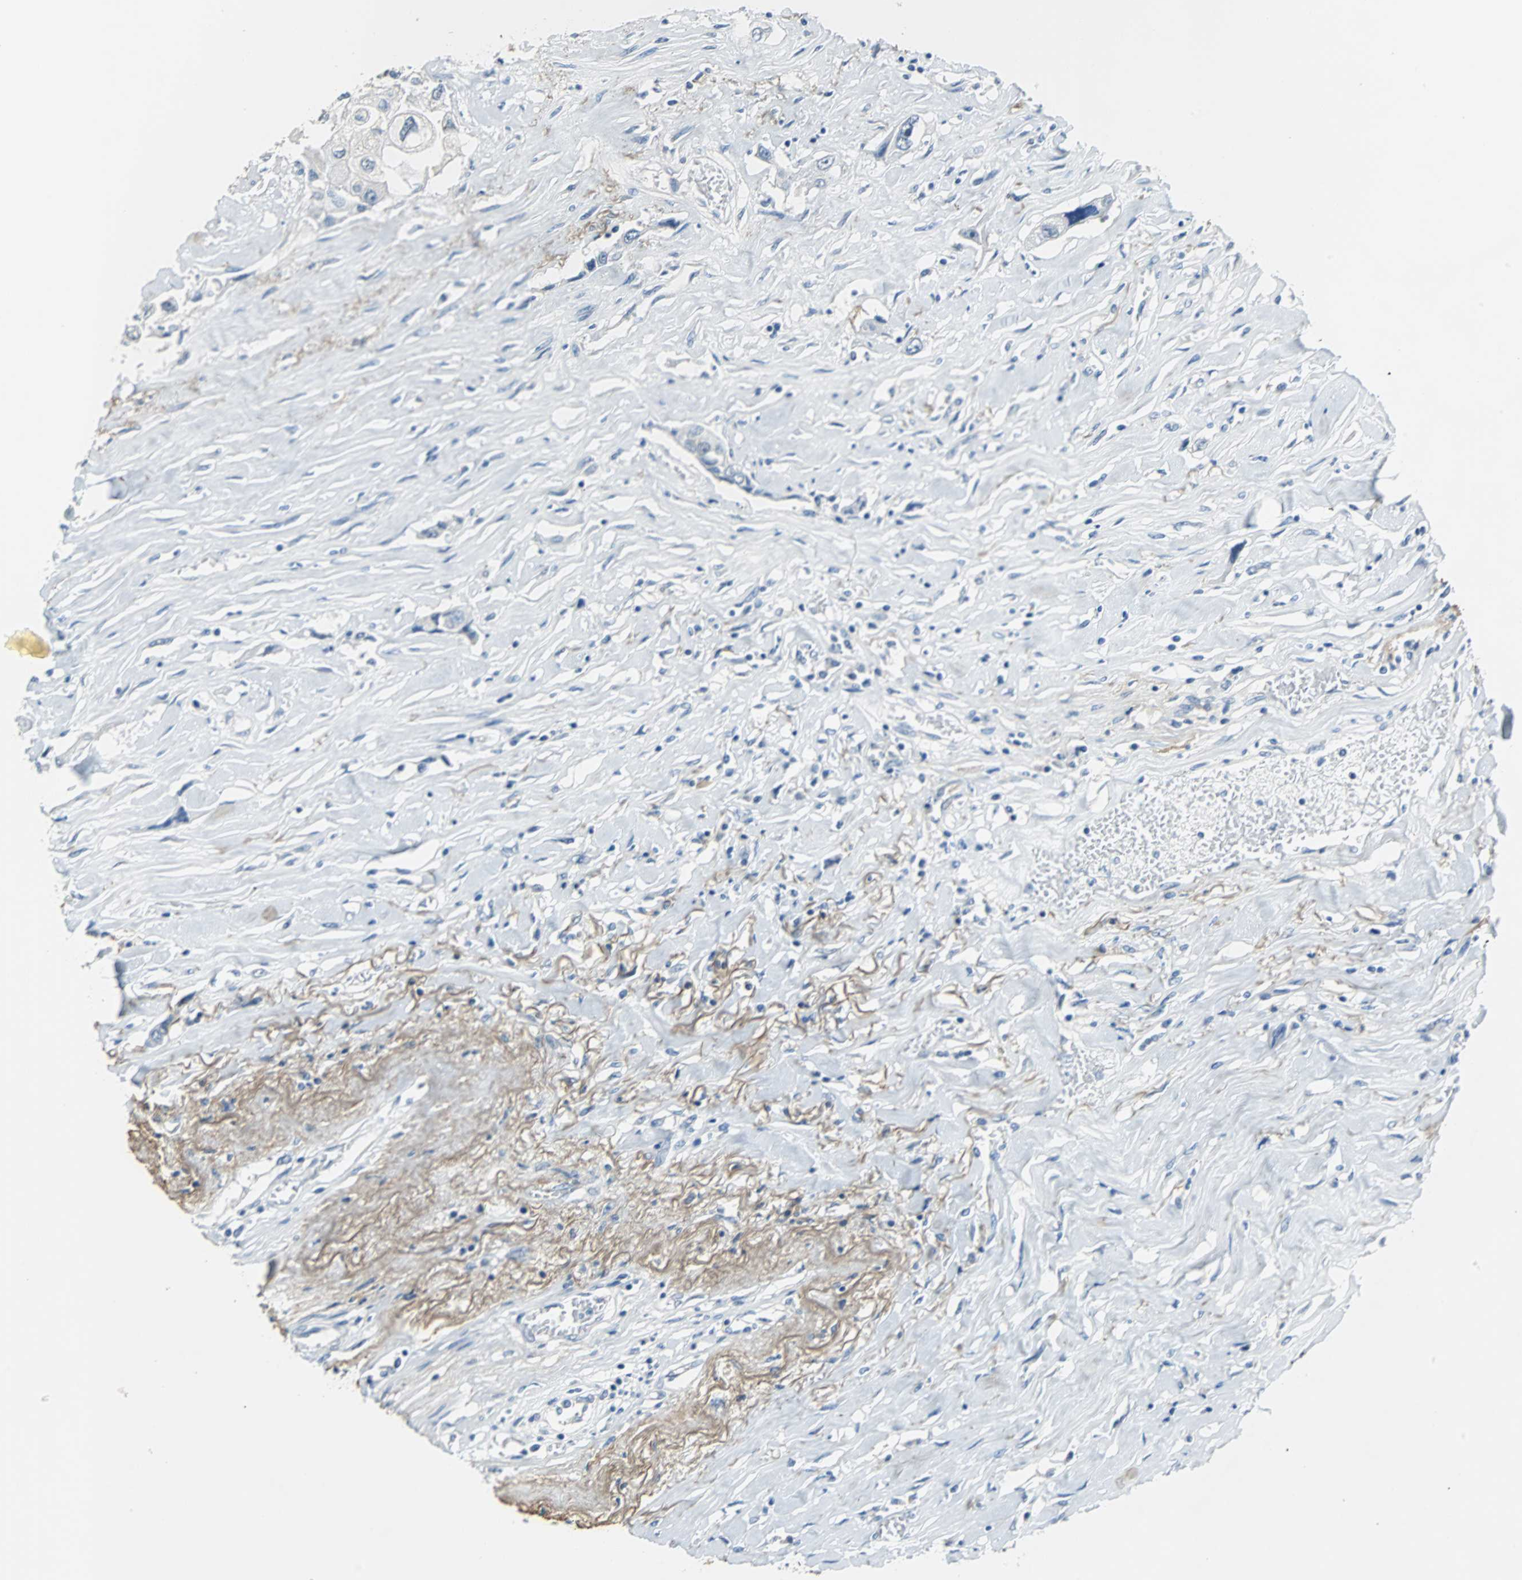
{"staining": {"intensity": "negative", "quantity": "none", "location": "none"}, "tissue": "lung cancer", "cell_type": "Tumor cells", "image_type": "cancer", "snomed": [{"axis": "morphology", "description": "Squamous cell carcinoma, NOS"}, {"axis": "topography", "description": "Lung"}], "caption": "Squamous cell carcinoma (lung) was stained to show a protein in brown. There is no significant expression in tumor cells.", "gene": "MUC7", "patient": {"sex": "male", "age": 71}}